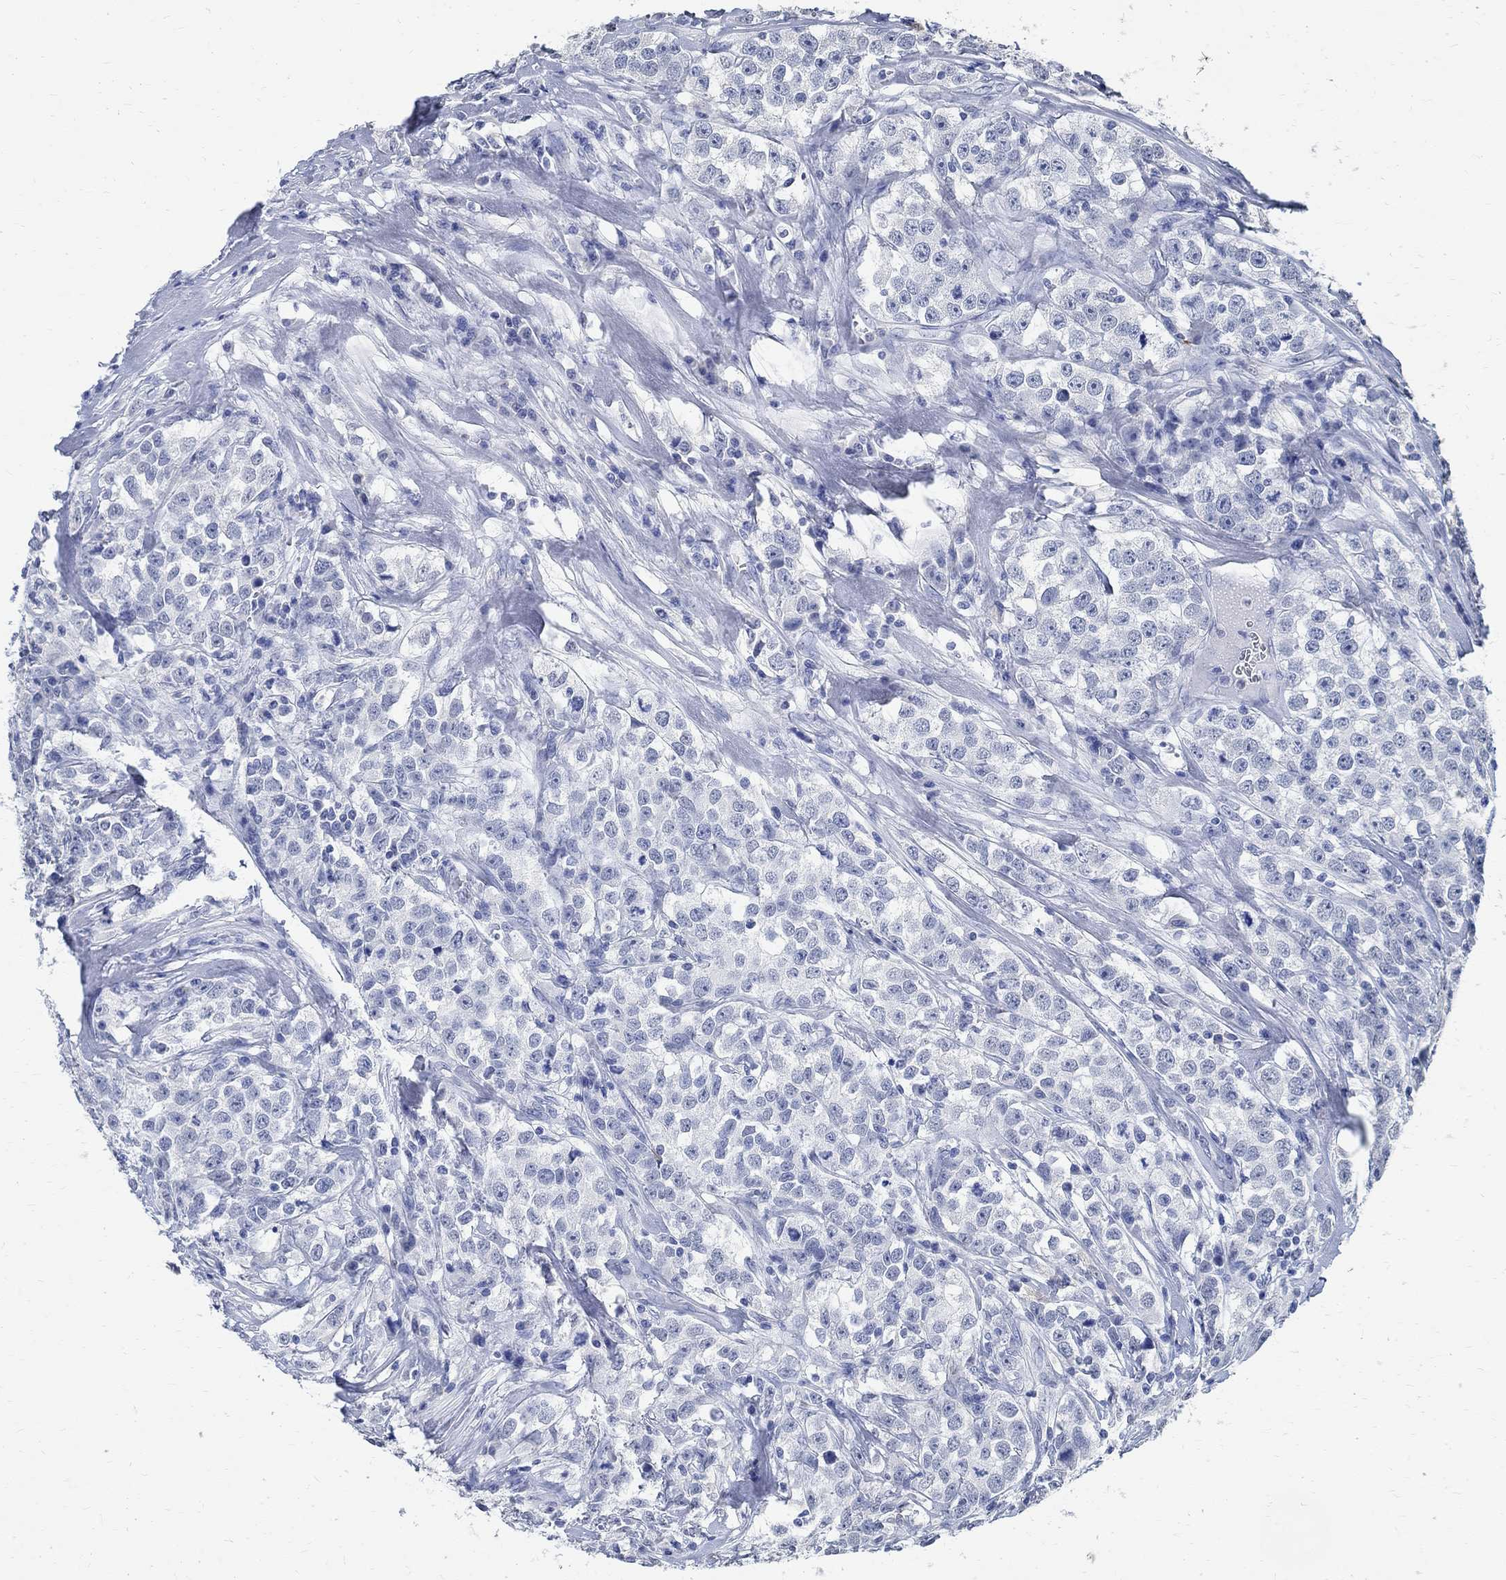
{"staining": {"intensity": "negative", "quantity": "none", "location": "none"}, "tissue": "testis cancer", "cell_type": "Tumor cells", "image_type": "cancer", "snomed": [{"axis": "morphology", "description": "Seminoma, NOS"}, {"axis": "topography", "description": "Testis"}], "caption": "The immunohistochemistry photomicrograph has no significant staining in tumor cells of seminoma (testis) tissue. (Stains: DAB immunohistochemistry with hematoxylin counter stain, Microscopy: brightfield microscopy at high magnification).", "gene": "TMEM221", "patient": {"sex": "male", "age": 59}}